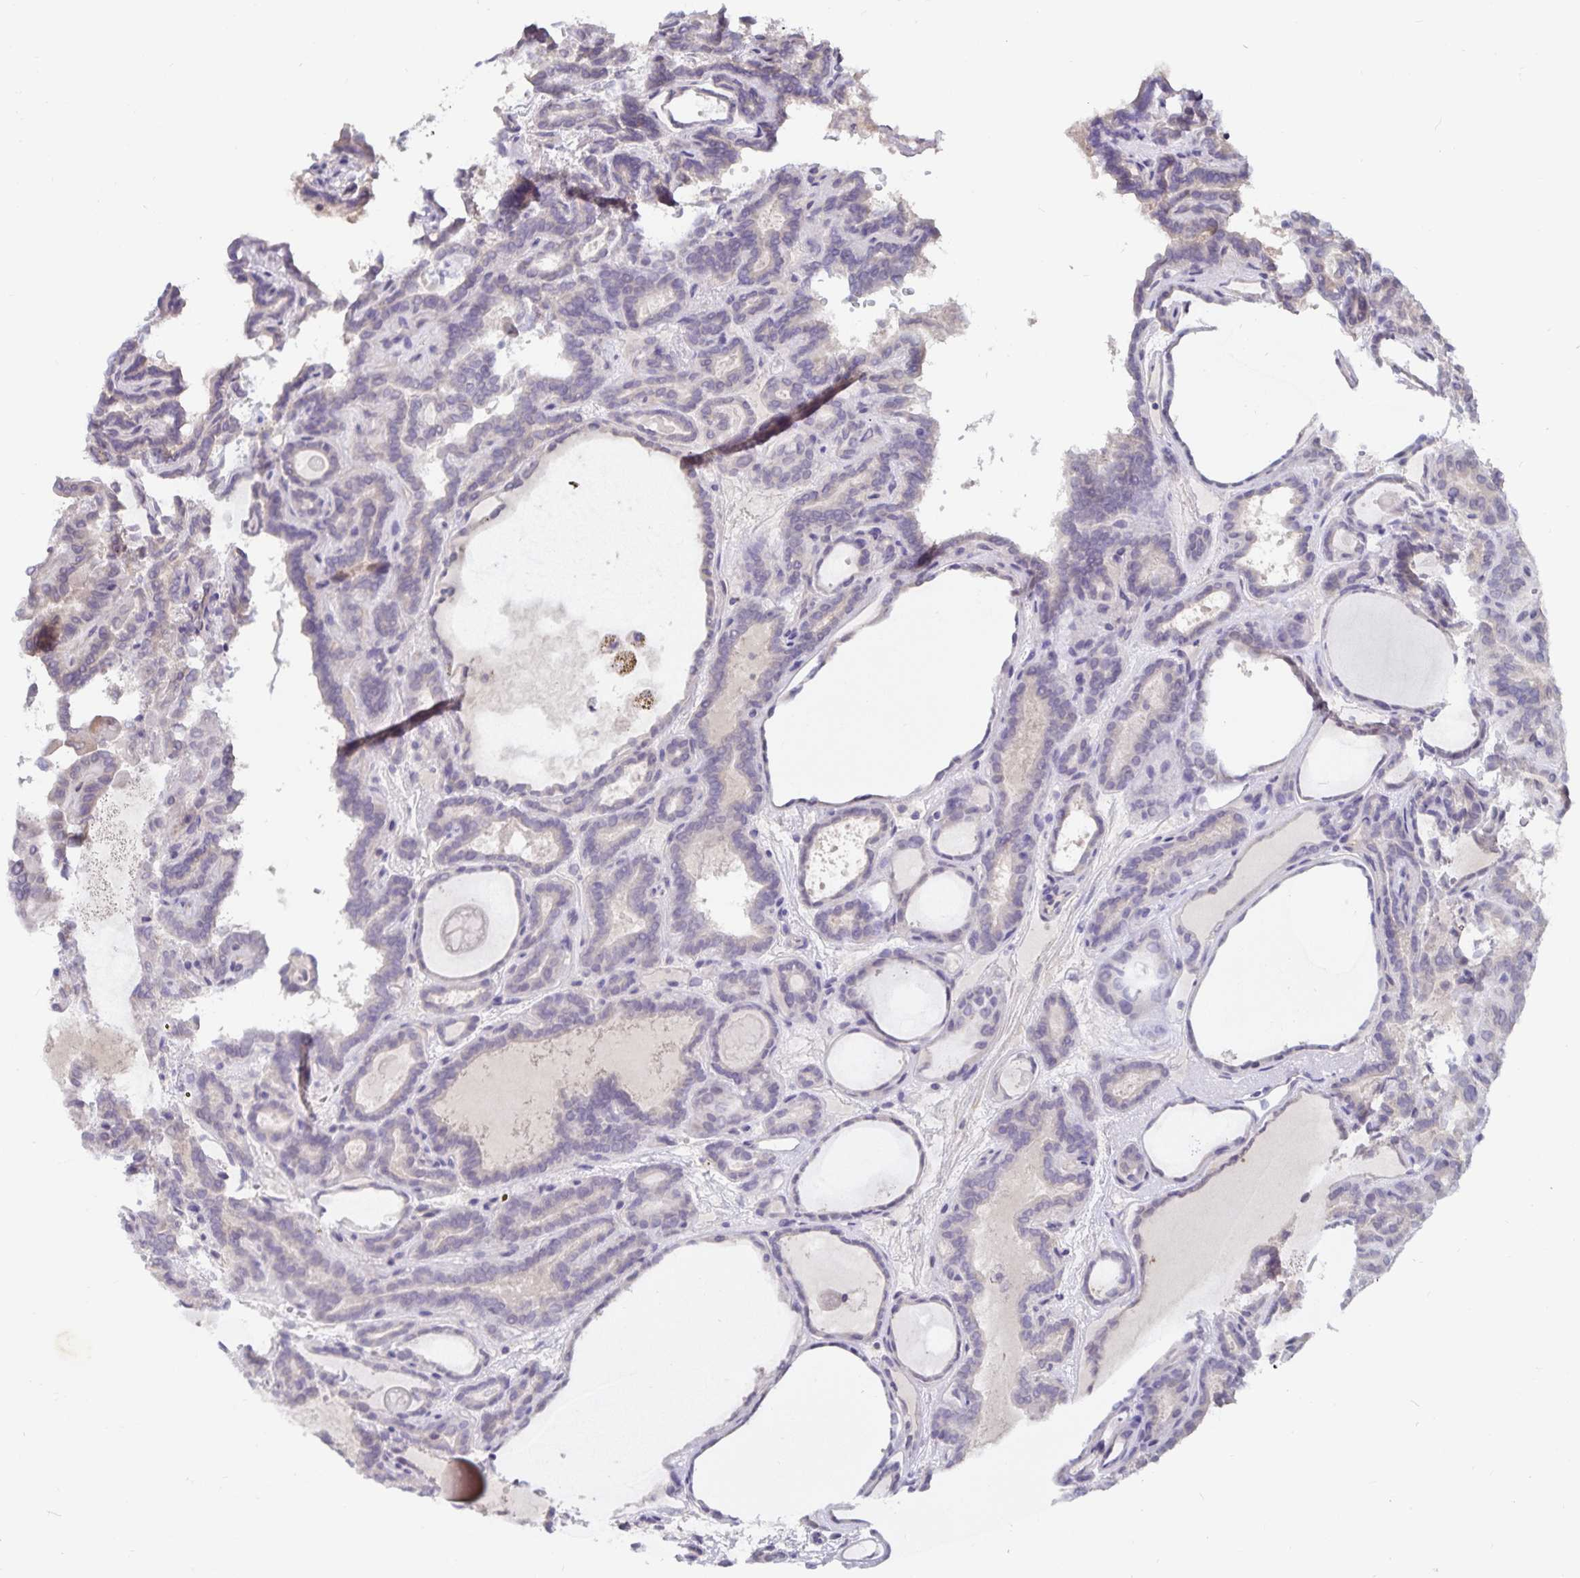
{"staining": {"intensity": "negative", "quantity": "none", "location": "none"}, "tissue": "thyroid cancer", "cell_type": "Tumor cells", "image_type": "cancer", "snomed": [{"axis": "morphology", "description": "Papillary adenocarcinoma, NOS"}, {"axis": "topography", "description": "Thyroid gland"}], "caption": "High magnification brightfield microscopy of thyroid cancer (papillary adenocarcinoma) stained with DAB (3,3'-diaminobenzidine) (brown) and counterstained with hematoxylin (blue): tumor cells show no significant staining. Nuclei are stained in blue.", "gene": "FAM120A", "patient": {"sex": "female", "age": 46}}